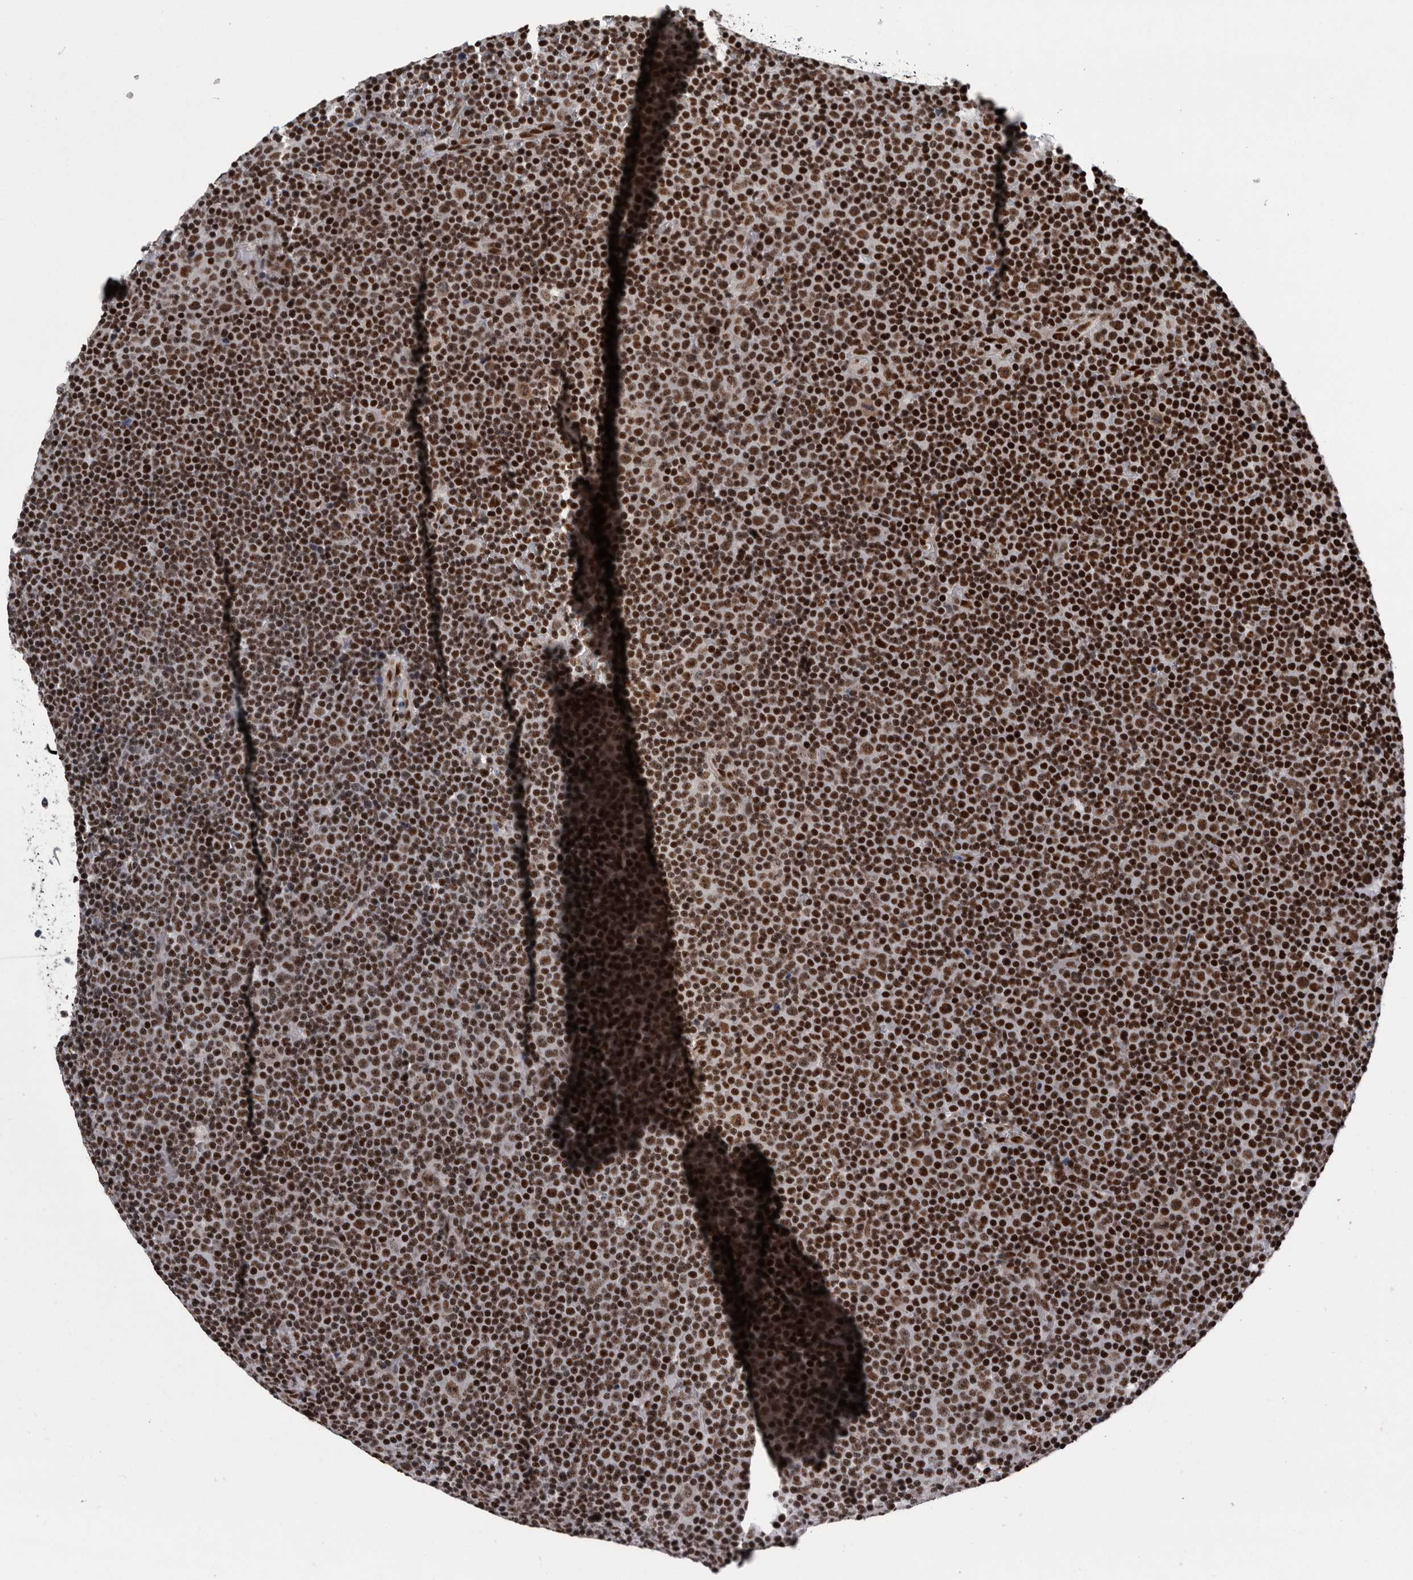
{"staining": {"intensity": "moderate", "quantity": ">75%", "location": "nuclear"}, "tissue": "lymphoma", "cell_type": "Tumor cells", "image_type": "cancer", "snomed": [{"axis": "morphology", "description": "Malignant lymphoma, non-Hodgkin's type, Low grade"}, {"axis": "topography", "description": "Lymph node"}], "caption": "Immunohistochemical staining of low-grade malignant lymphoma, non-Hodgkin's type shows medium levels of moderate nuclear protein expression in approximately >75% of tumor cells. (DAB (3,3'-diaminobenzidine) IHC with brightfield microscopy, high magnification).", "gene": "SENP7", "patient": {"sex": "female", "age": 67}}